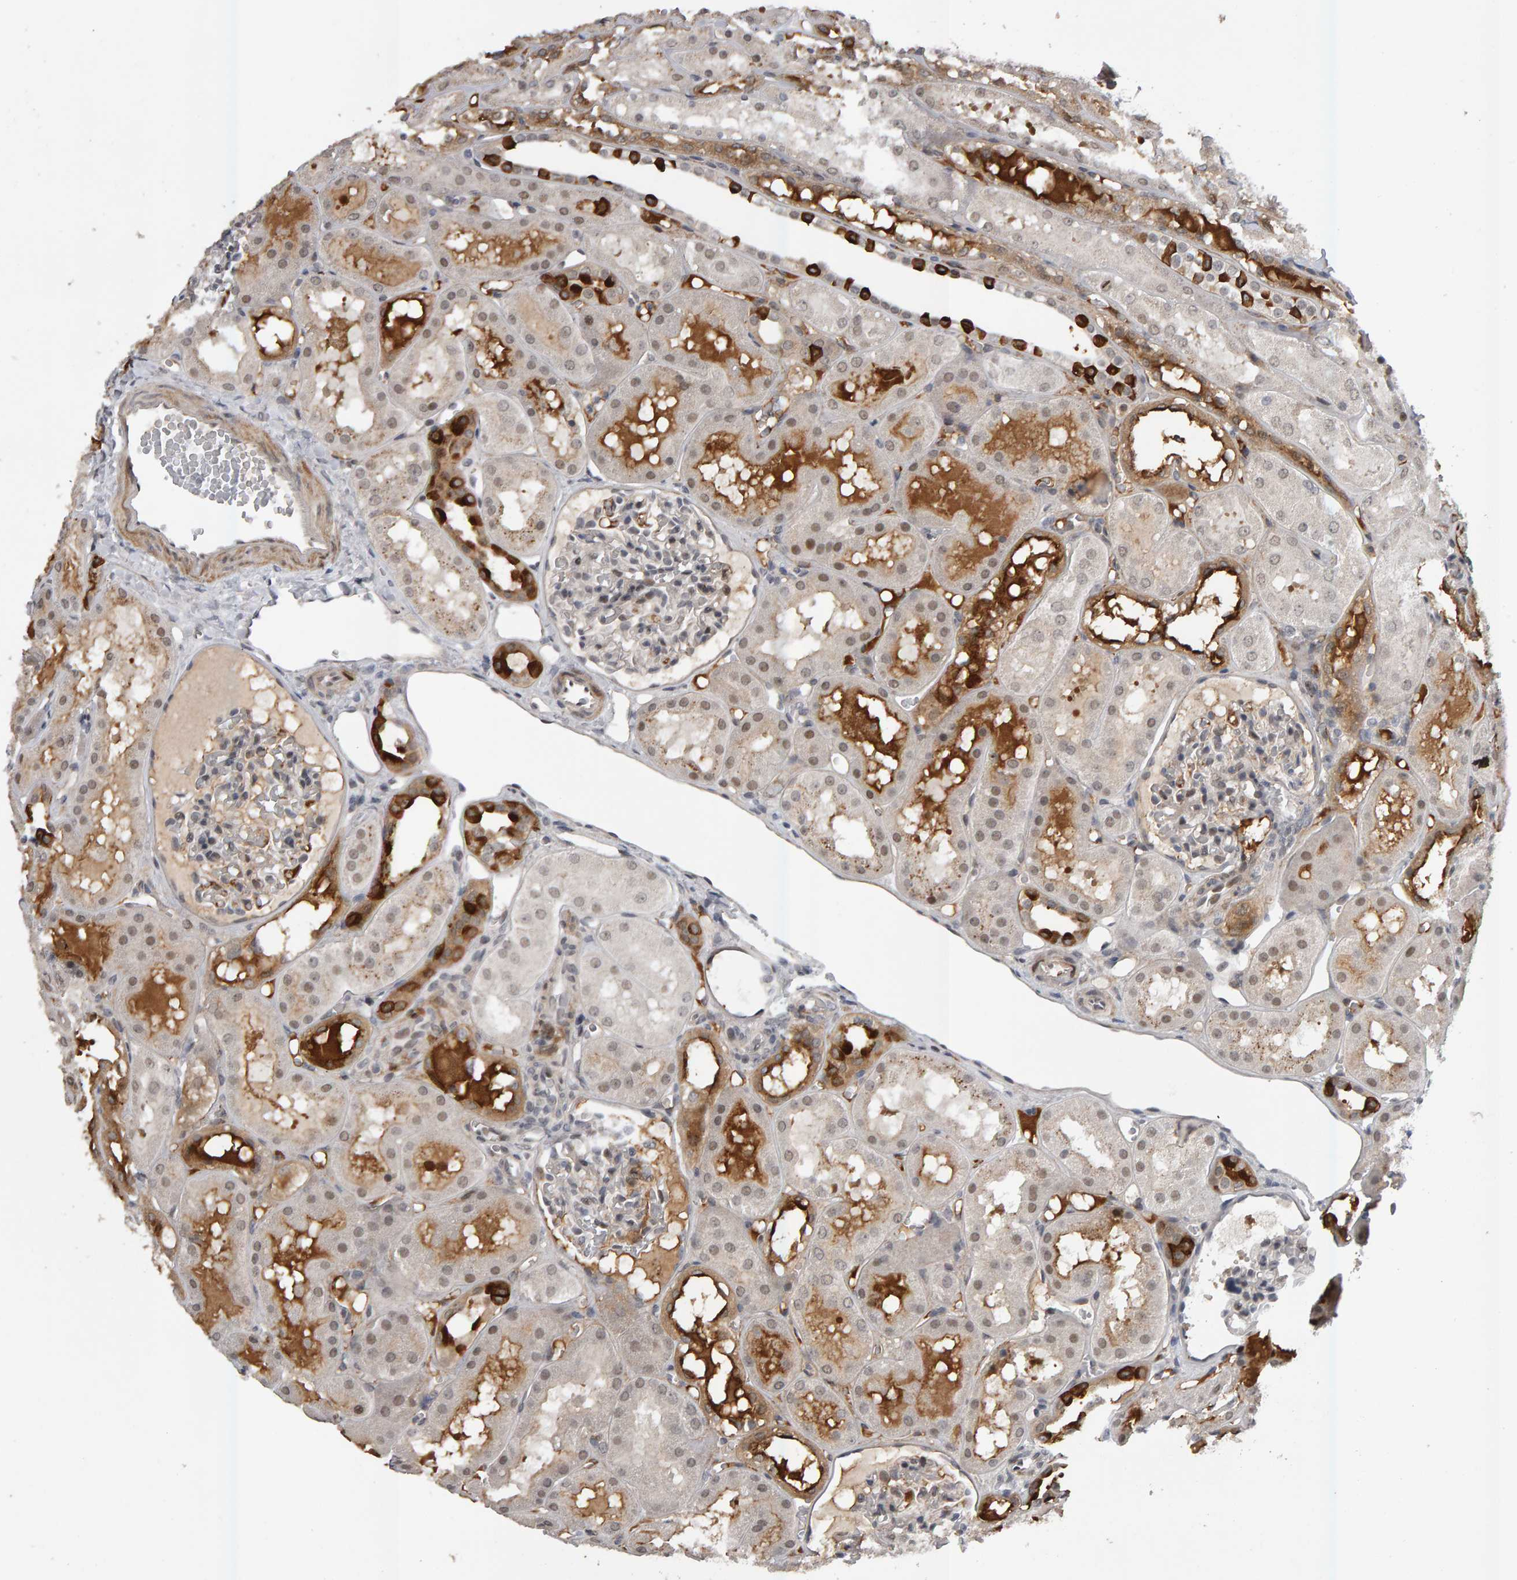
{"staining": {"intensity": "negative", "quantity": "none", "location": "none"}, "tissue": "kidney", "cell_type": "Cells in glomeruli", "image_type": "normal", "snomed": [{"axis": "morphology", "description": "Normal tissue, NOS"}, {"axis": "topography", "description": "Kidney"}, {"axis": "topography", "description": "Urinary bladder"}], "caption": "Cells in glomeruli are negative for brown protein staining in unremarkable kidney. Brightfield microscopy of immunohistochemistry (IHC) stained with DAB (brown) and hematoxylin (blue), captured at high magnification.", "gene": "IPO8", "patient": {"sex": "male", "age": 16}}